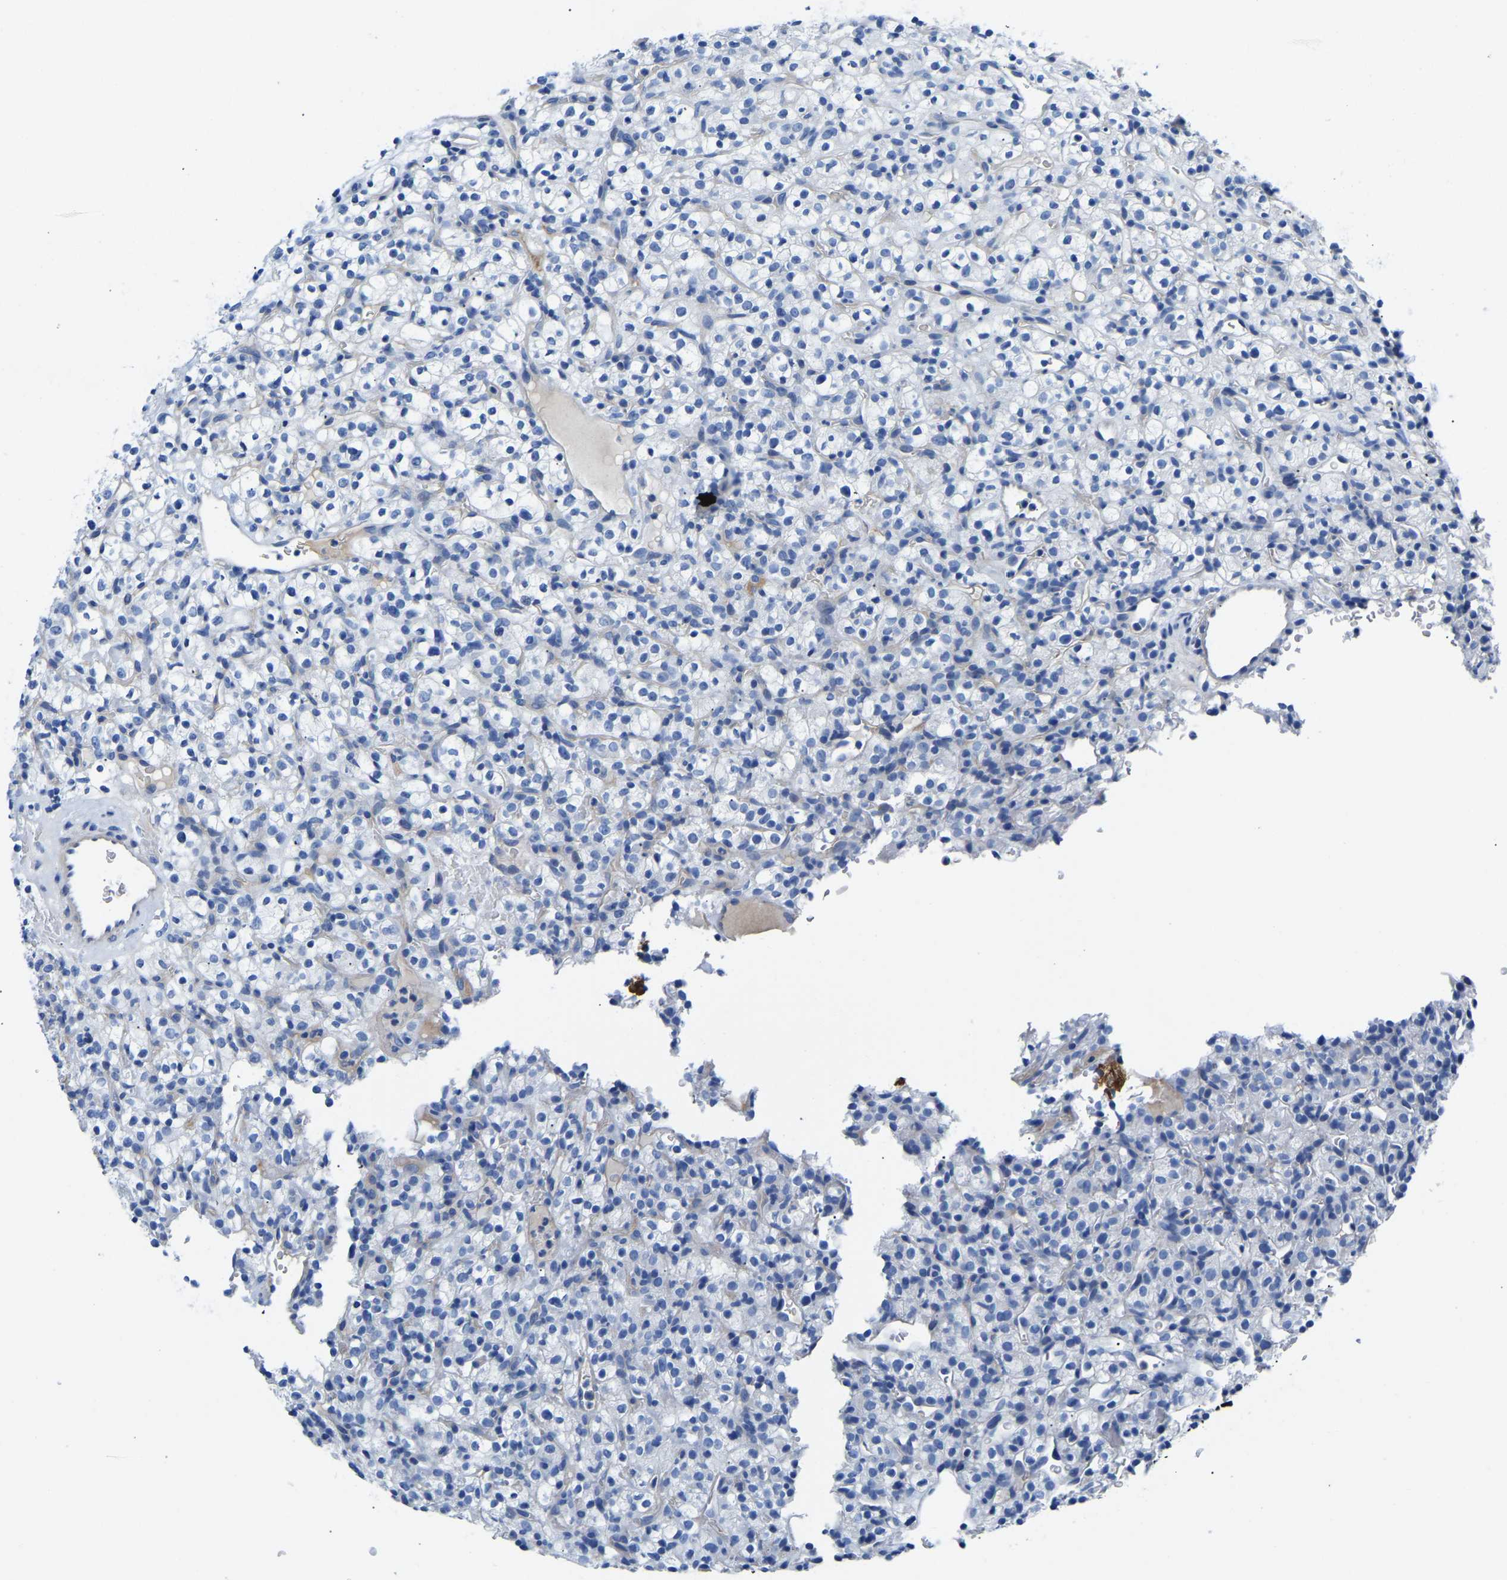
{"staining": {"intensity": "negative", "quantity": "none", "location": "none"}, "tissue": "renal cancer", "cell_type": "Tumor cells", "image_type": "cancer", "snomed": [{"axis": "morphology", "description": "Normal tissue, NOS"}, {"axis": "morphology", "description": "Adenocarcinoma, NOS"}, {"axis": "topography", "description": "Kidney"}], "caption": "DAB immunohistochemical staining of adenocarcinoma (renal) exhibits no significant staining in tumor cells.", "gene": "UPK3A", "patient": {"sex": "female", "age": 72}}